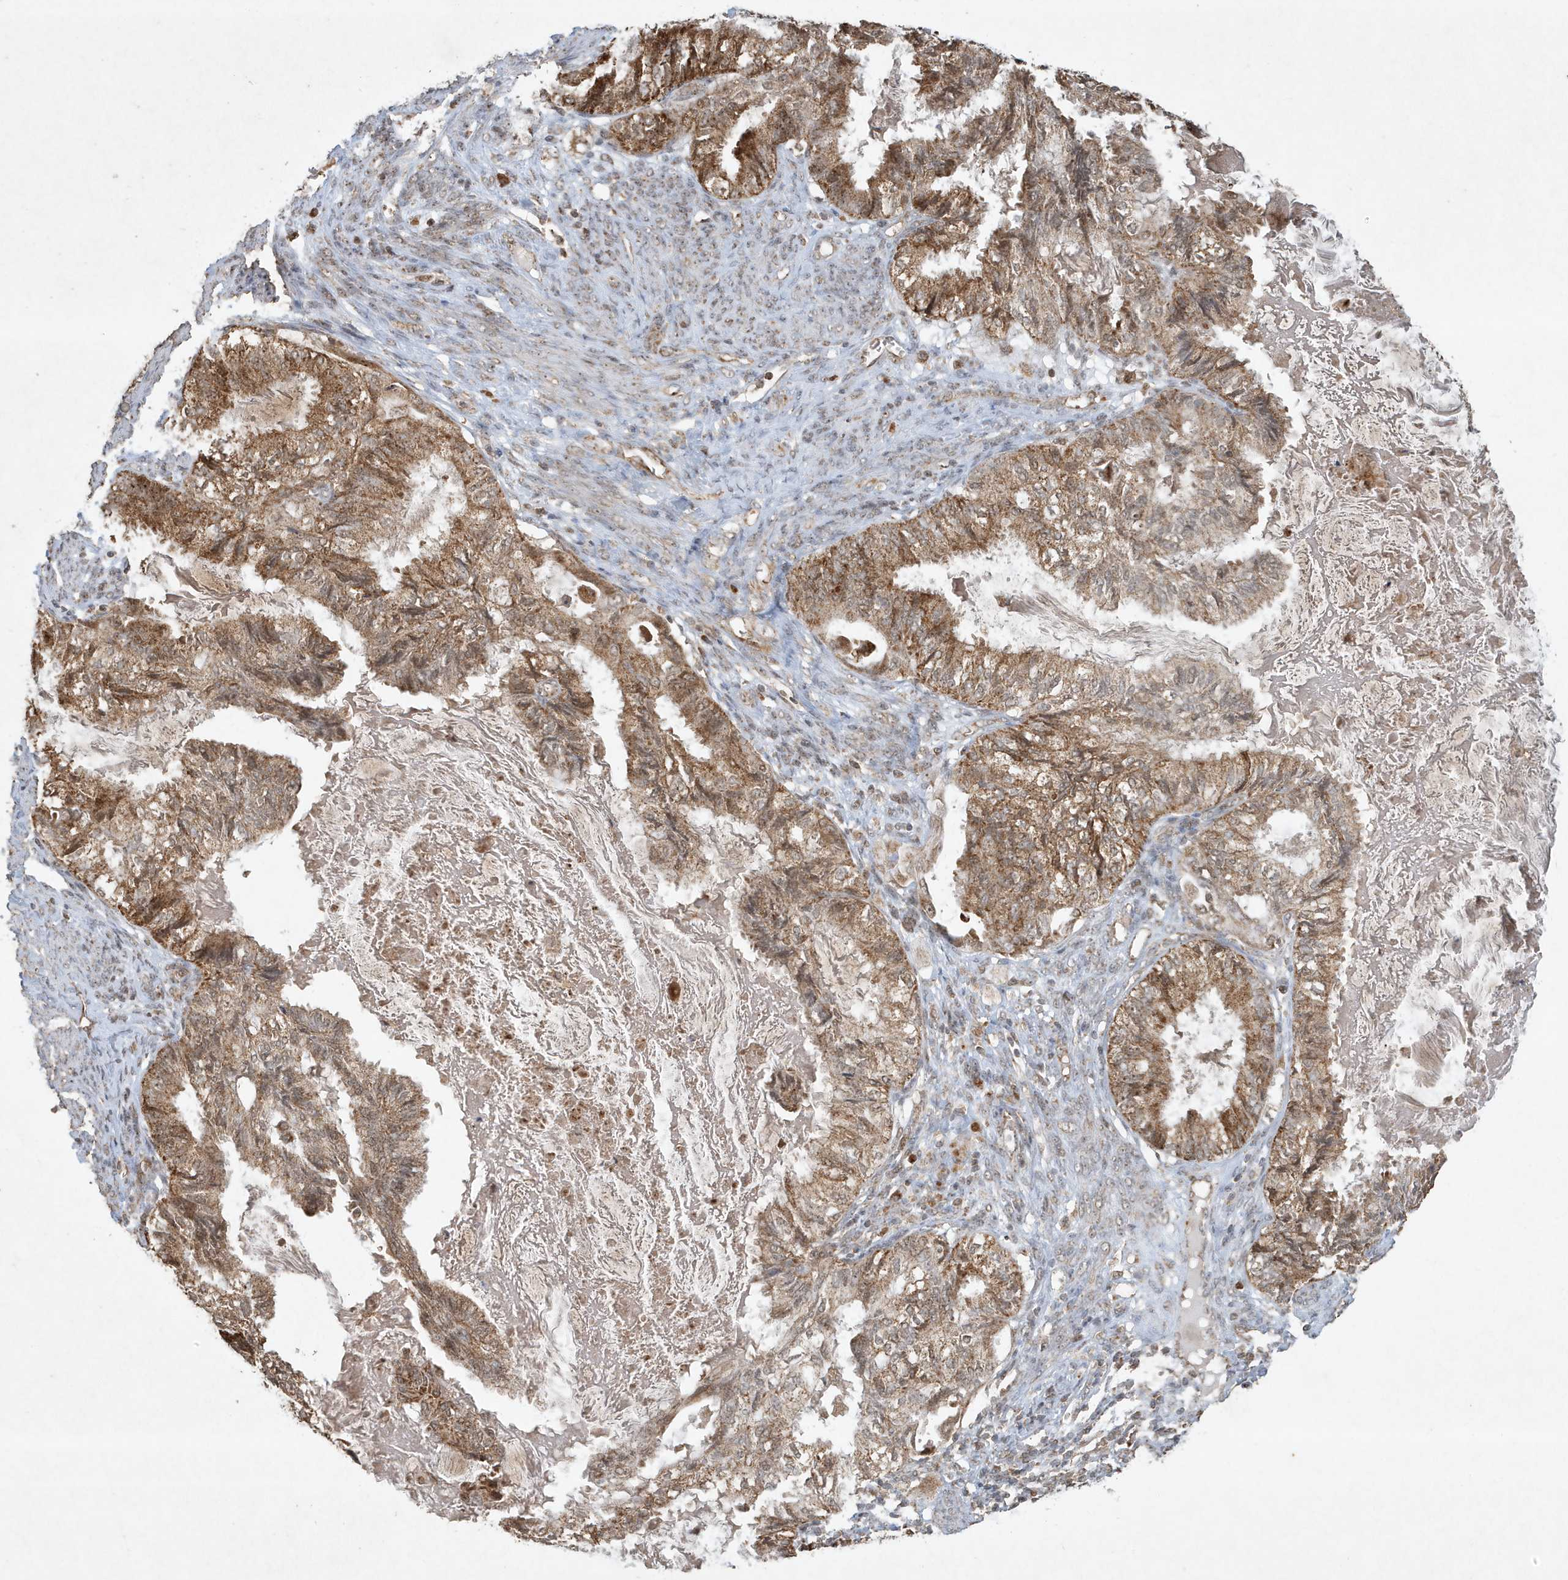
{"staining": {"intensity": "strong", "quantity": ">75%", "location": "cytoplasmic/membranous"}, "tissue": "cervical cancer", "cell_type": "Tumor cells", "image_type": "cancer", "snomed": [{"axis": "morphology", "description": "Normal tissue, NOS"}, {"axis": "morphology", "description": "Adenocarcinoma, NOS"}, {"axis": "topography", "description": "Cervix"}, {"axis": "topography", "description": "Endometrium"}], "caption": "High-power microscopy captured an immunohistochemistry (IHC) micrograph of cervical cancer (adenocarcinoma), revealing strong cytoplasmic/membranous staining in approximately >75% of tumor cells.", "gene": "ABCB9", "patient": {"sex": "female", "age": 86}}